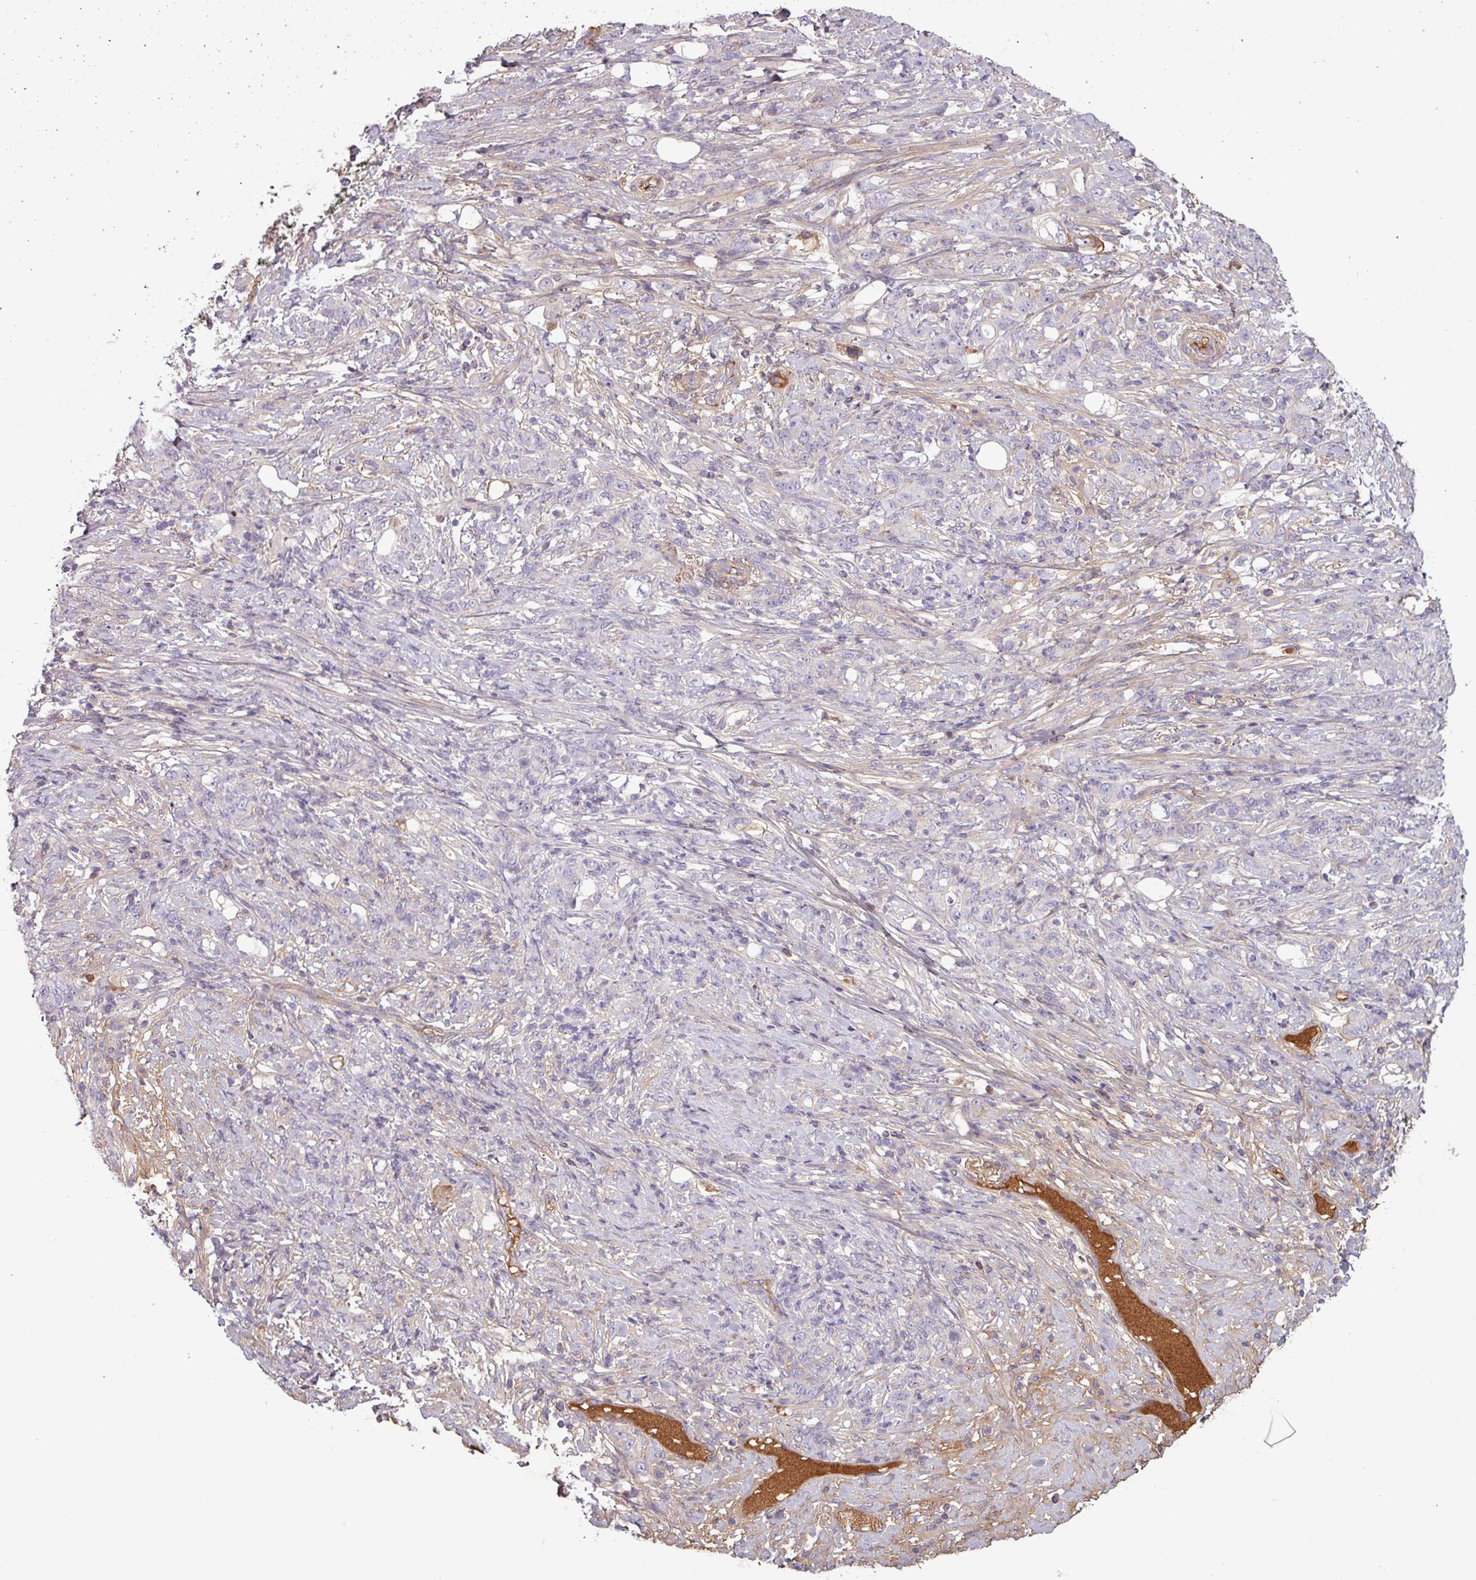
{"staining": {"intensity": "negative", "quantity": "none", "location": "none"}, "tissue": "stomach cancer", "cell_type": "Tumor cells", "image_type": "cancer", "snomed": [{"axis": "morphology", "description": "Adenocarcinoma, NOS"}, {"axis": "topography", "description": "Stomach"}], "caption": "Histopathology image shows no protein staining in tumor cells of stomach cancer tissue.", "gene": "C4B", "patient": {"sex": "female", "age": 79}}